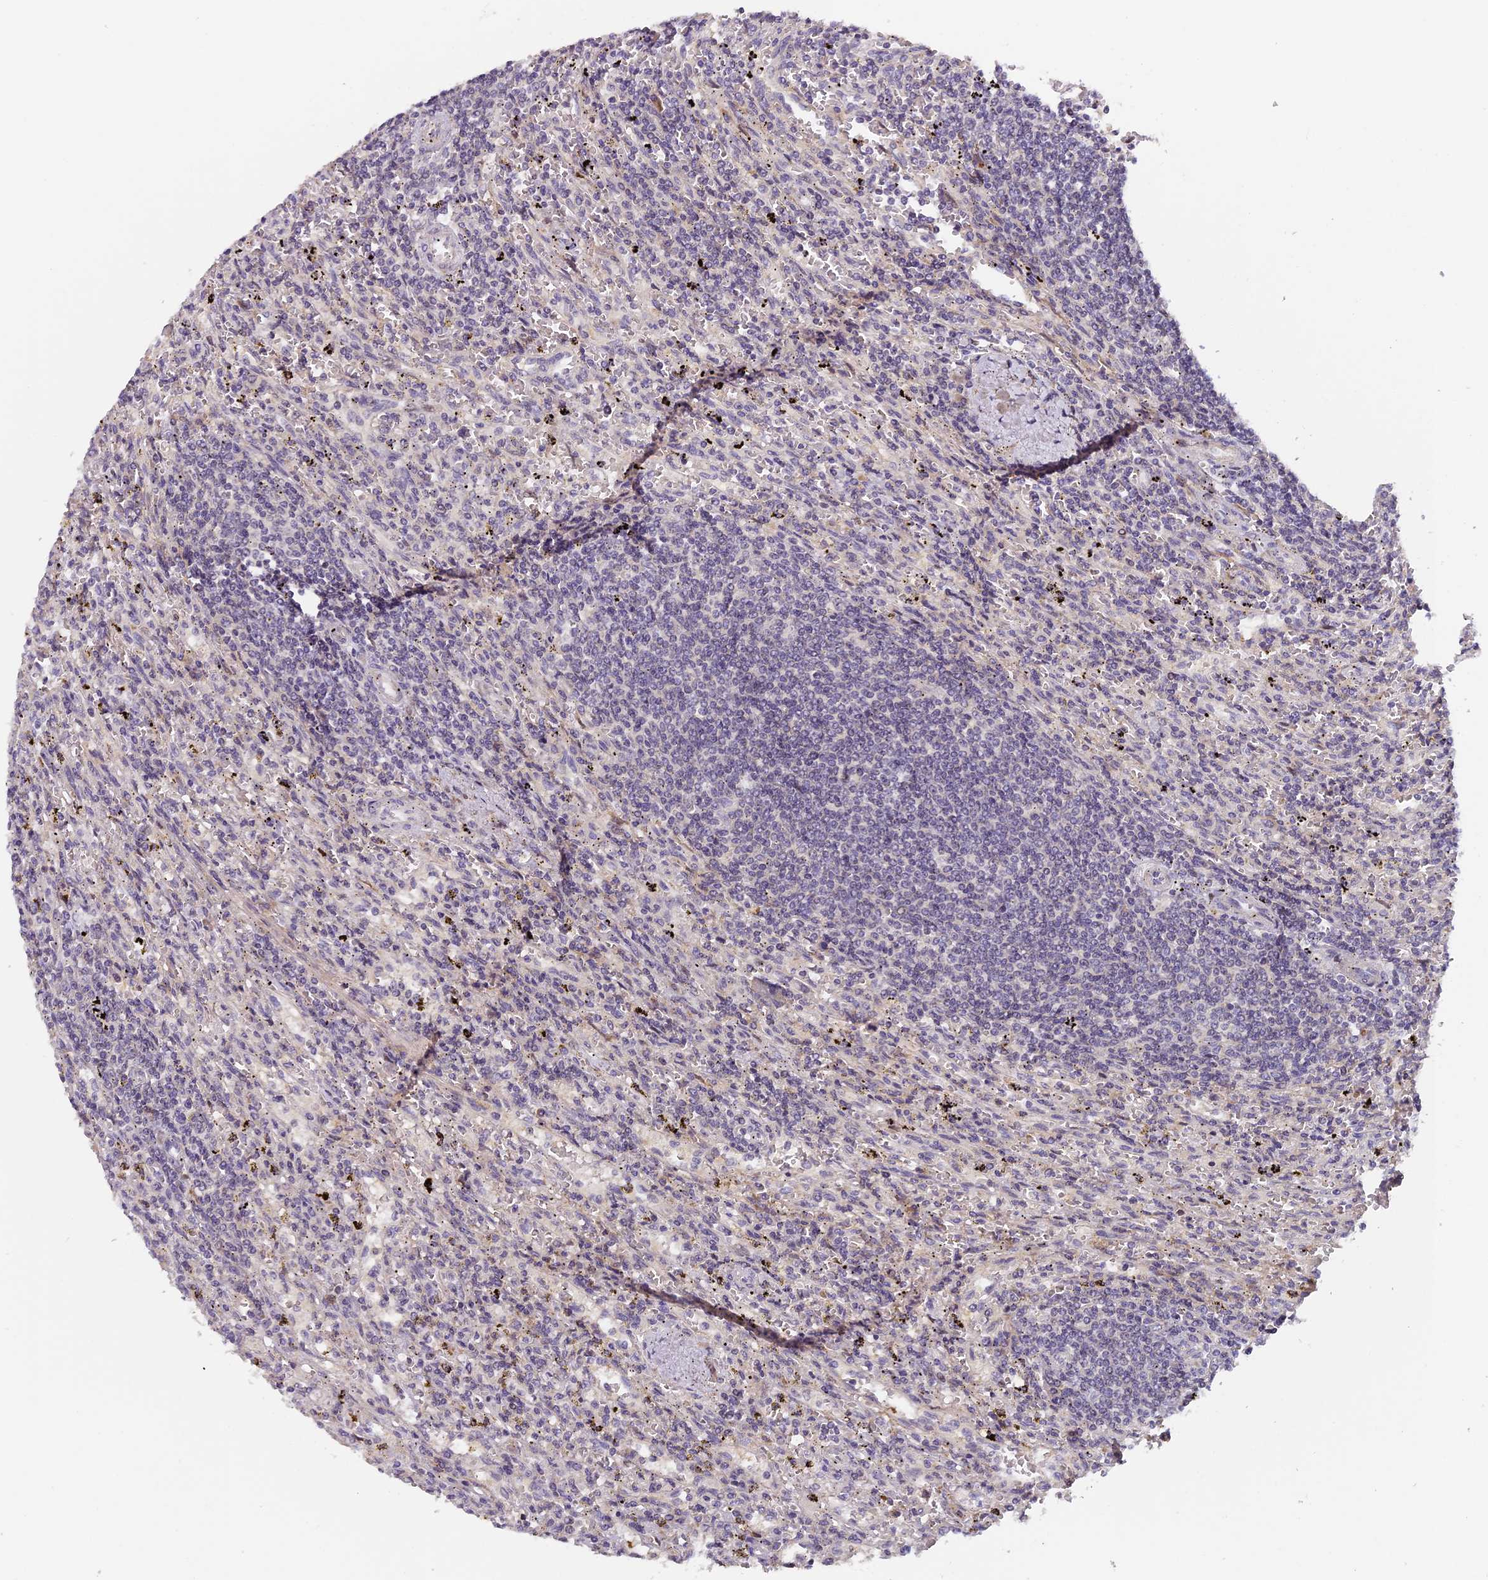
{"staining": {"intensity": "negative", "quantity": "none", "location": "none"}, "tissue": "lymphoma", "cell_type": "Tumor cells", "image_type": "cancer", "snomed": [{"axis": "morphology", "description": "Malignant lymphoma, non-Hodgkin's type, Low grade"}, {"axis": "topography", "description": "Spleen"}], "caption": "This is a image of immunohistochemistry staining of low-grade malignant lymphoma, non-Hodgkin's type, which shows no staining in tumor cells.", "gene": "RAB28", "patient": {"sex": "male", "age": 76}}